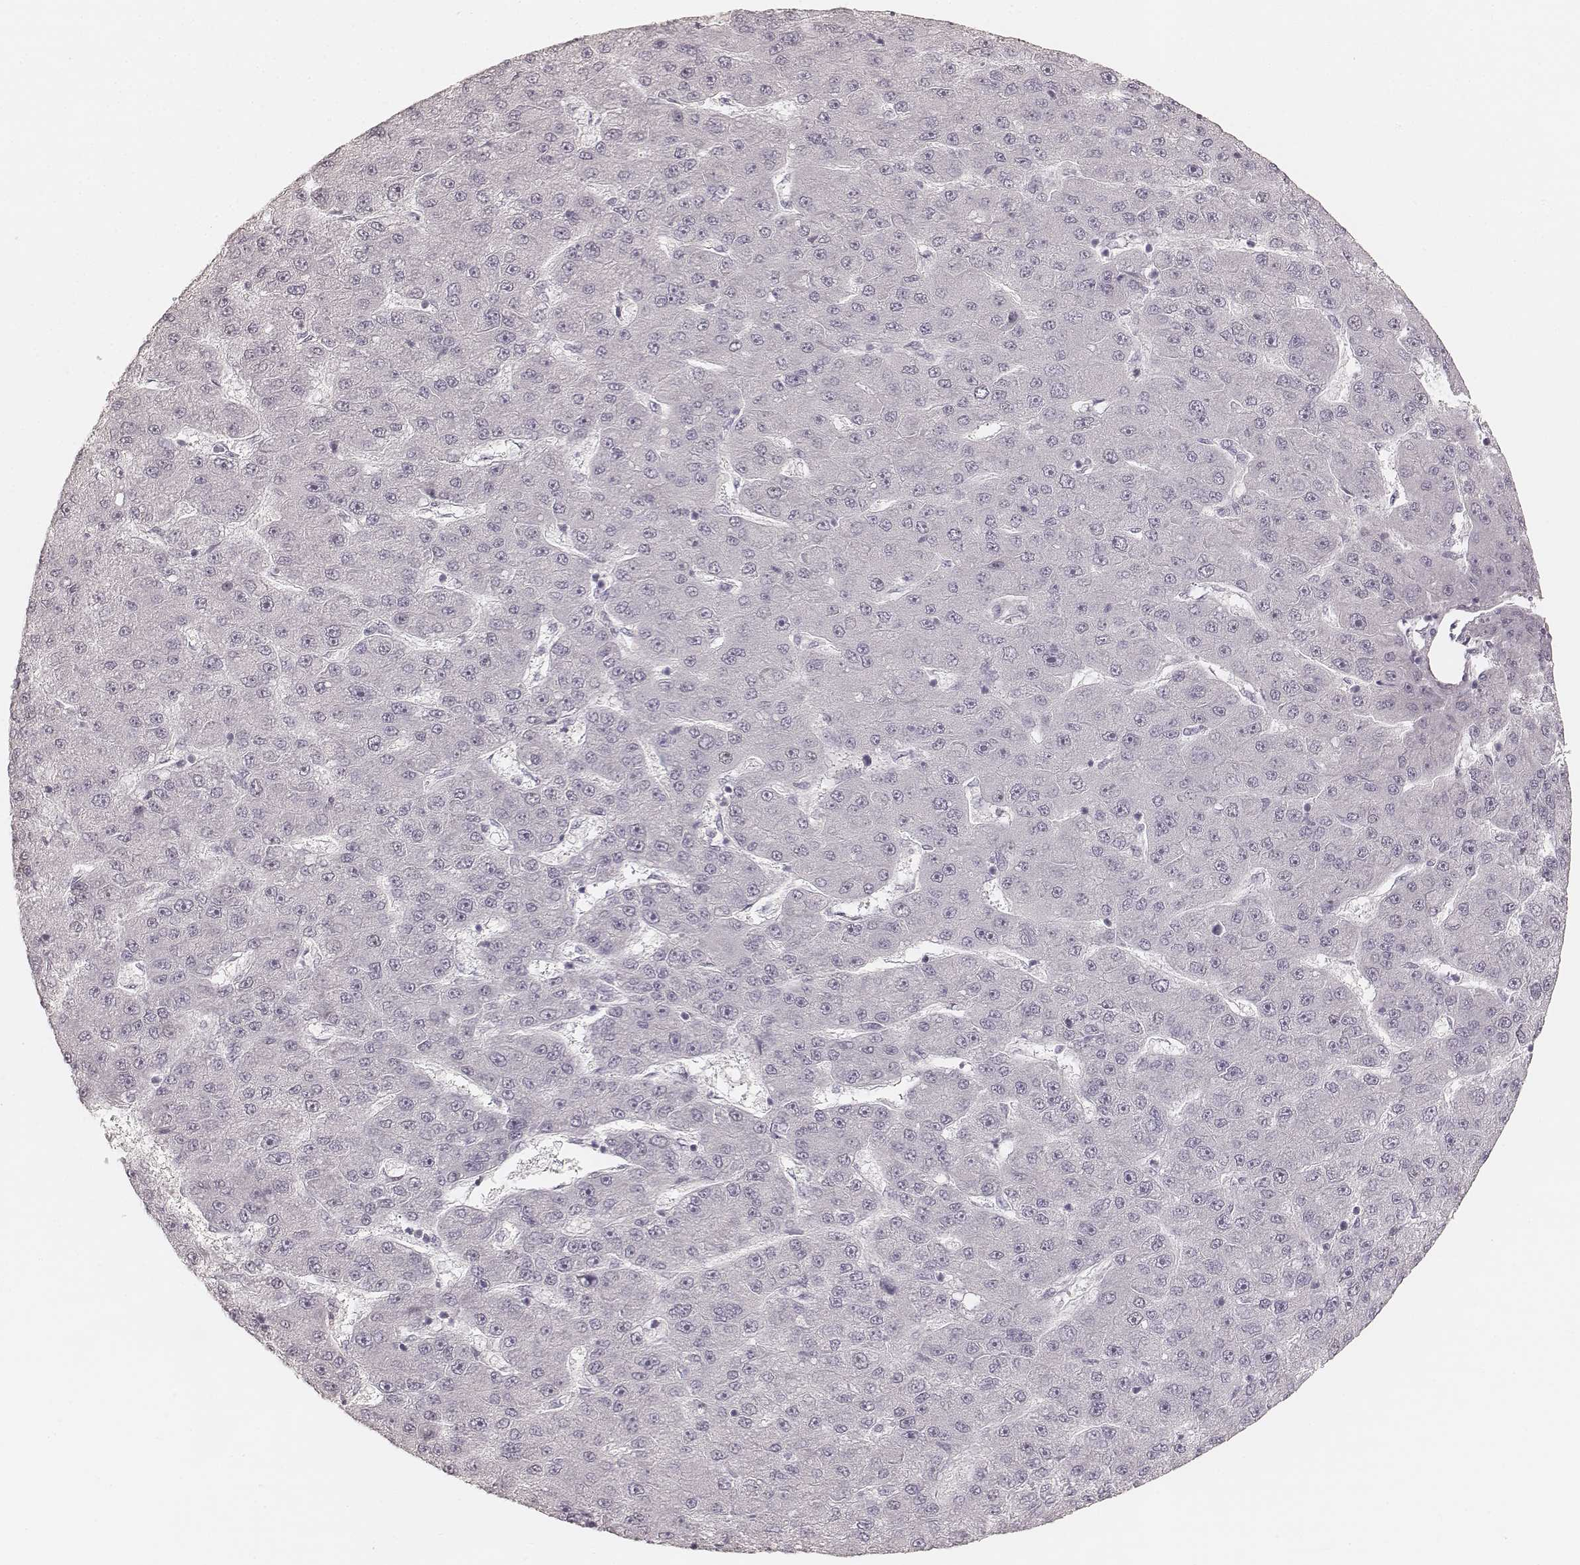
{"staining": {"intensity": "negative", "quantity": "none", "location": "none"}, "tissue": "liver cancer", "cell_type": "Tumor cells", "image_type": "cancer", "snomed": [{"axis": "morphology", "description": "Carcinoma, Hepatocellular, NOS"}, {"axis": "topography", "description": "Liver"}], "caption": "Immunohistochemistry micrograph of neoplastic tissue: hepatocellular carcinoma (liver) stained with DAB (3,3'-diaminobenzidine) shows no significant protein positivity in tumor cells. (DAB IHC visualized using brightfield microscopy, high magnification).", "gene": "TEX37", "patient": {"sex": "male", "age": 67}}